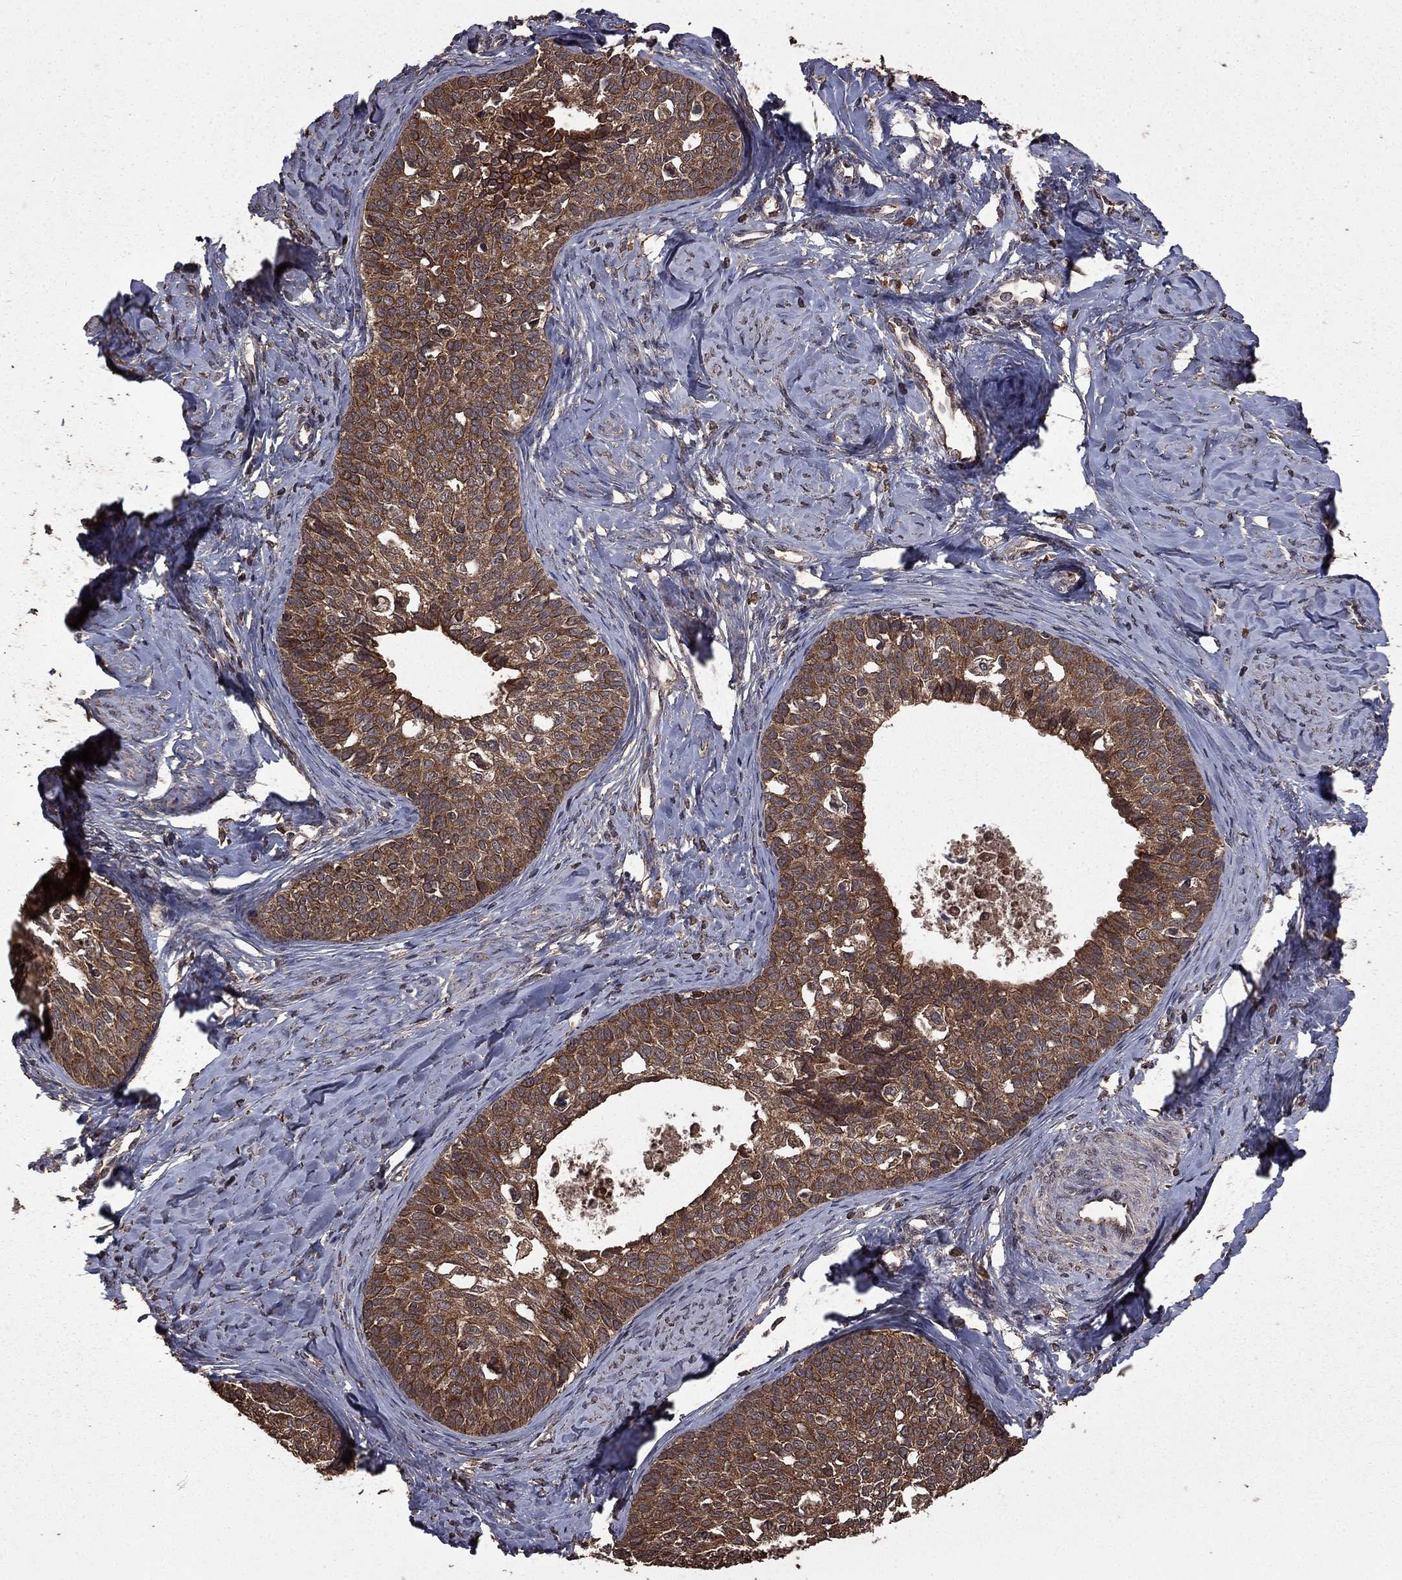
{"staining": {"intensity": "moderate", "quantity": ">75%", "location": "cytoplasmic/membranous"}, "tissue": "cervical cancer", "cell_type": "Tumor cells", "image_type": "cancer", "snomed": [{"axis": "morphology", "description": "Squamous cell carcinoma, NOS"}, {"axis": "topography", "description": "Cervix"}], "caption": "Moderate cytoplasmic/membranous staining for a protein is seen in approximately >75% of tumor cells of cervical cancer (squamous cell carcinoma) using immunohistochemistry.", "gene": "BIRC6", "patient": {"sex": "female", "age": 51}}